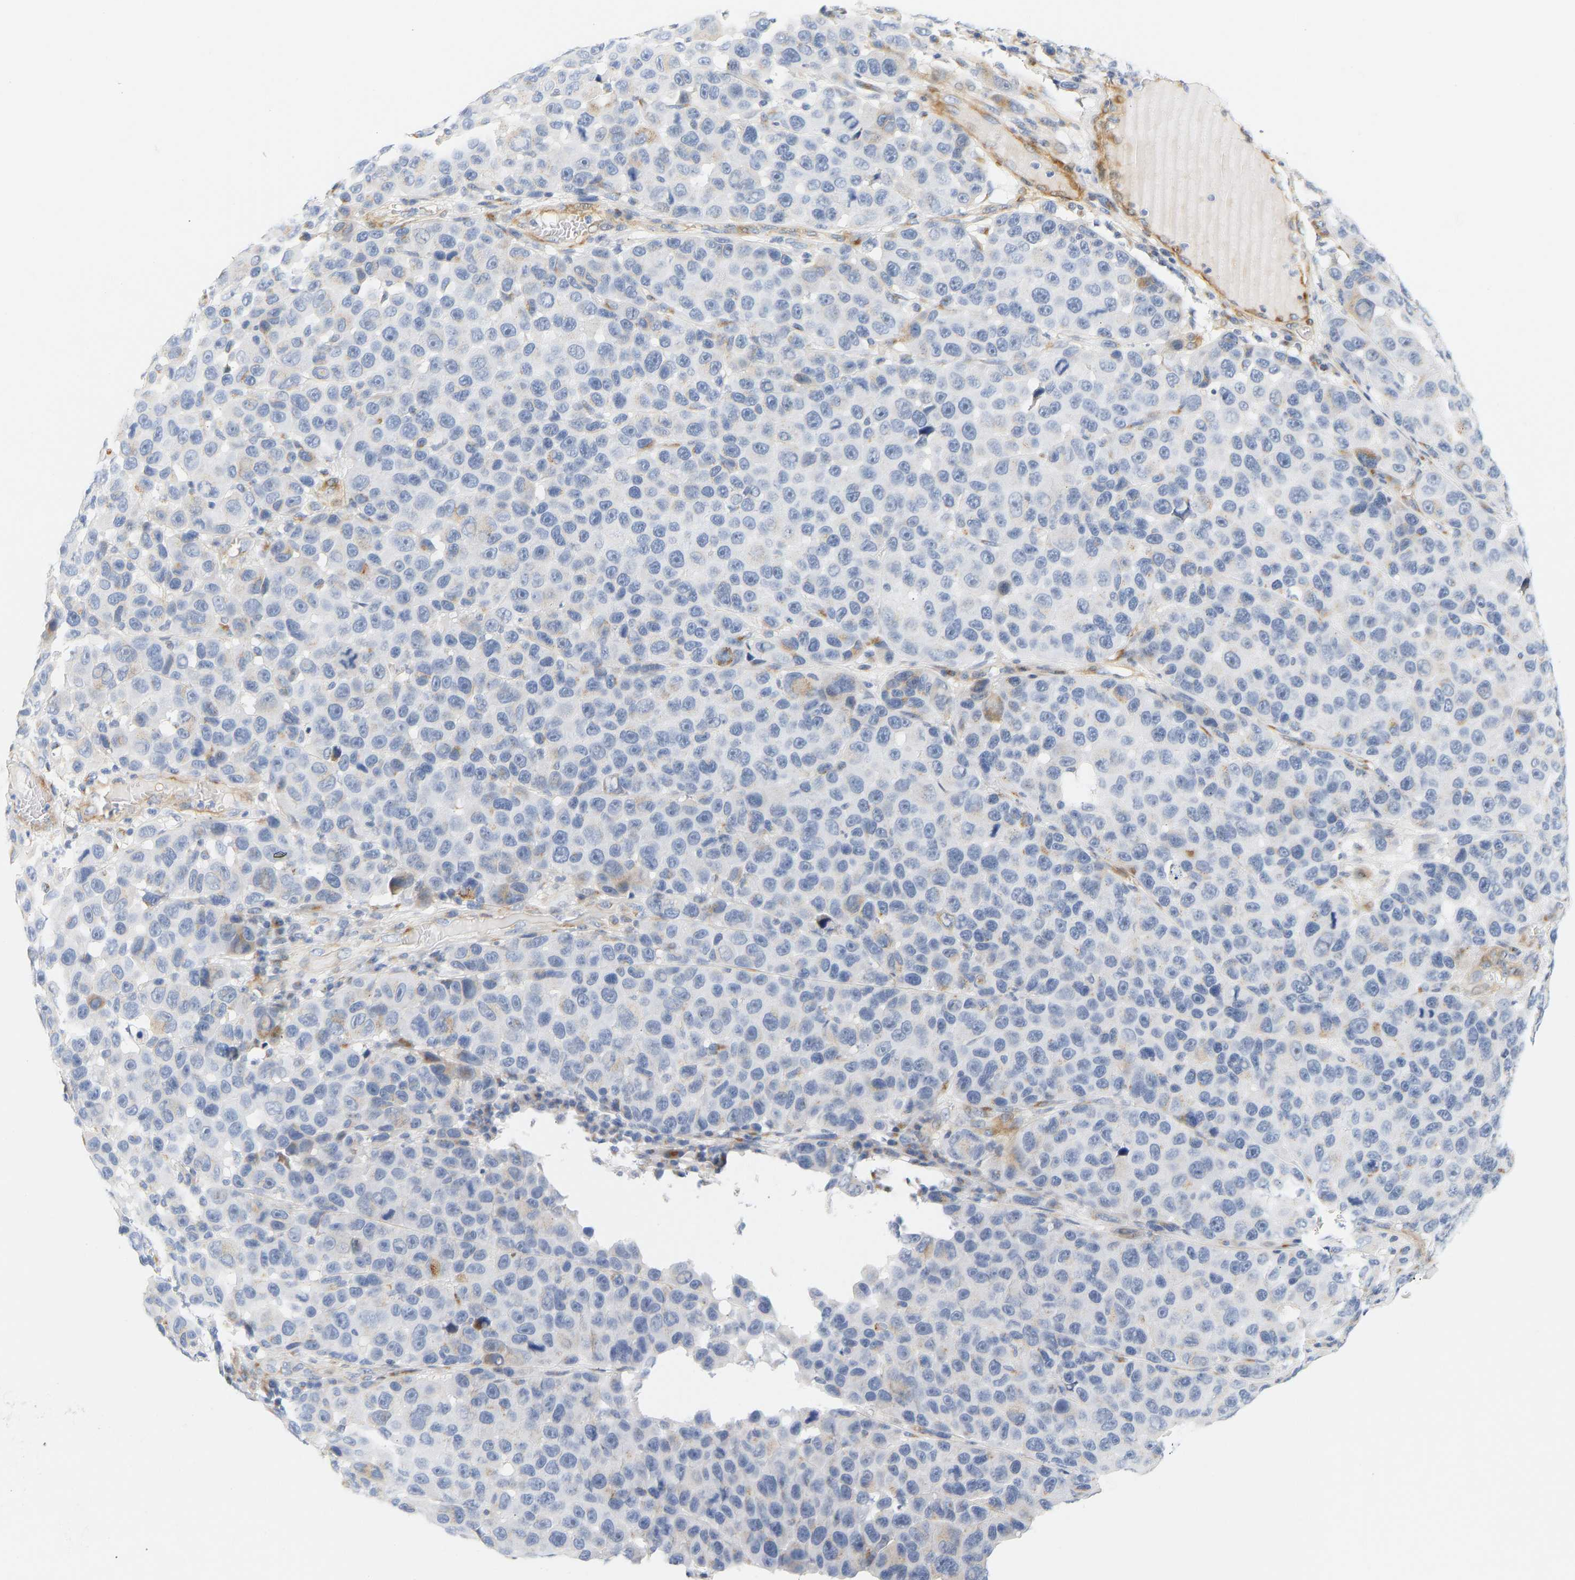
{"staining": {"intensity": "negative", "quantity": "none", "location": "none"}, "tissue": "melanoma", "cell_type": "Tumor cells", "image_type": "cancer", "snomed": [{"axis": "morphology", "description": "Malignant melanoma, NOS"}, {"axis": "topography", "description": "Skin"}], "caption": "Malignant melanoma was stained to show a protein in brown. There is no significant staining in tumor cells. (Brightfield microscopy of DAB IHC at high magnification).", "gene": "SLC30A7", "patient": {"sex": "male", "age": 53}}